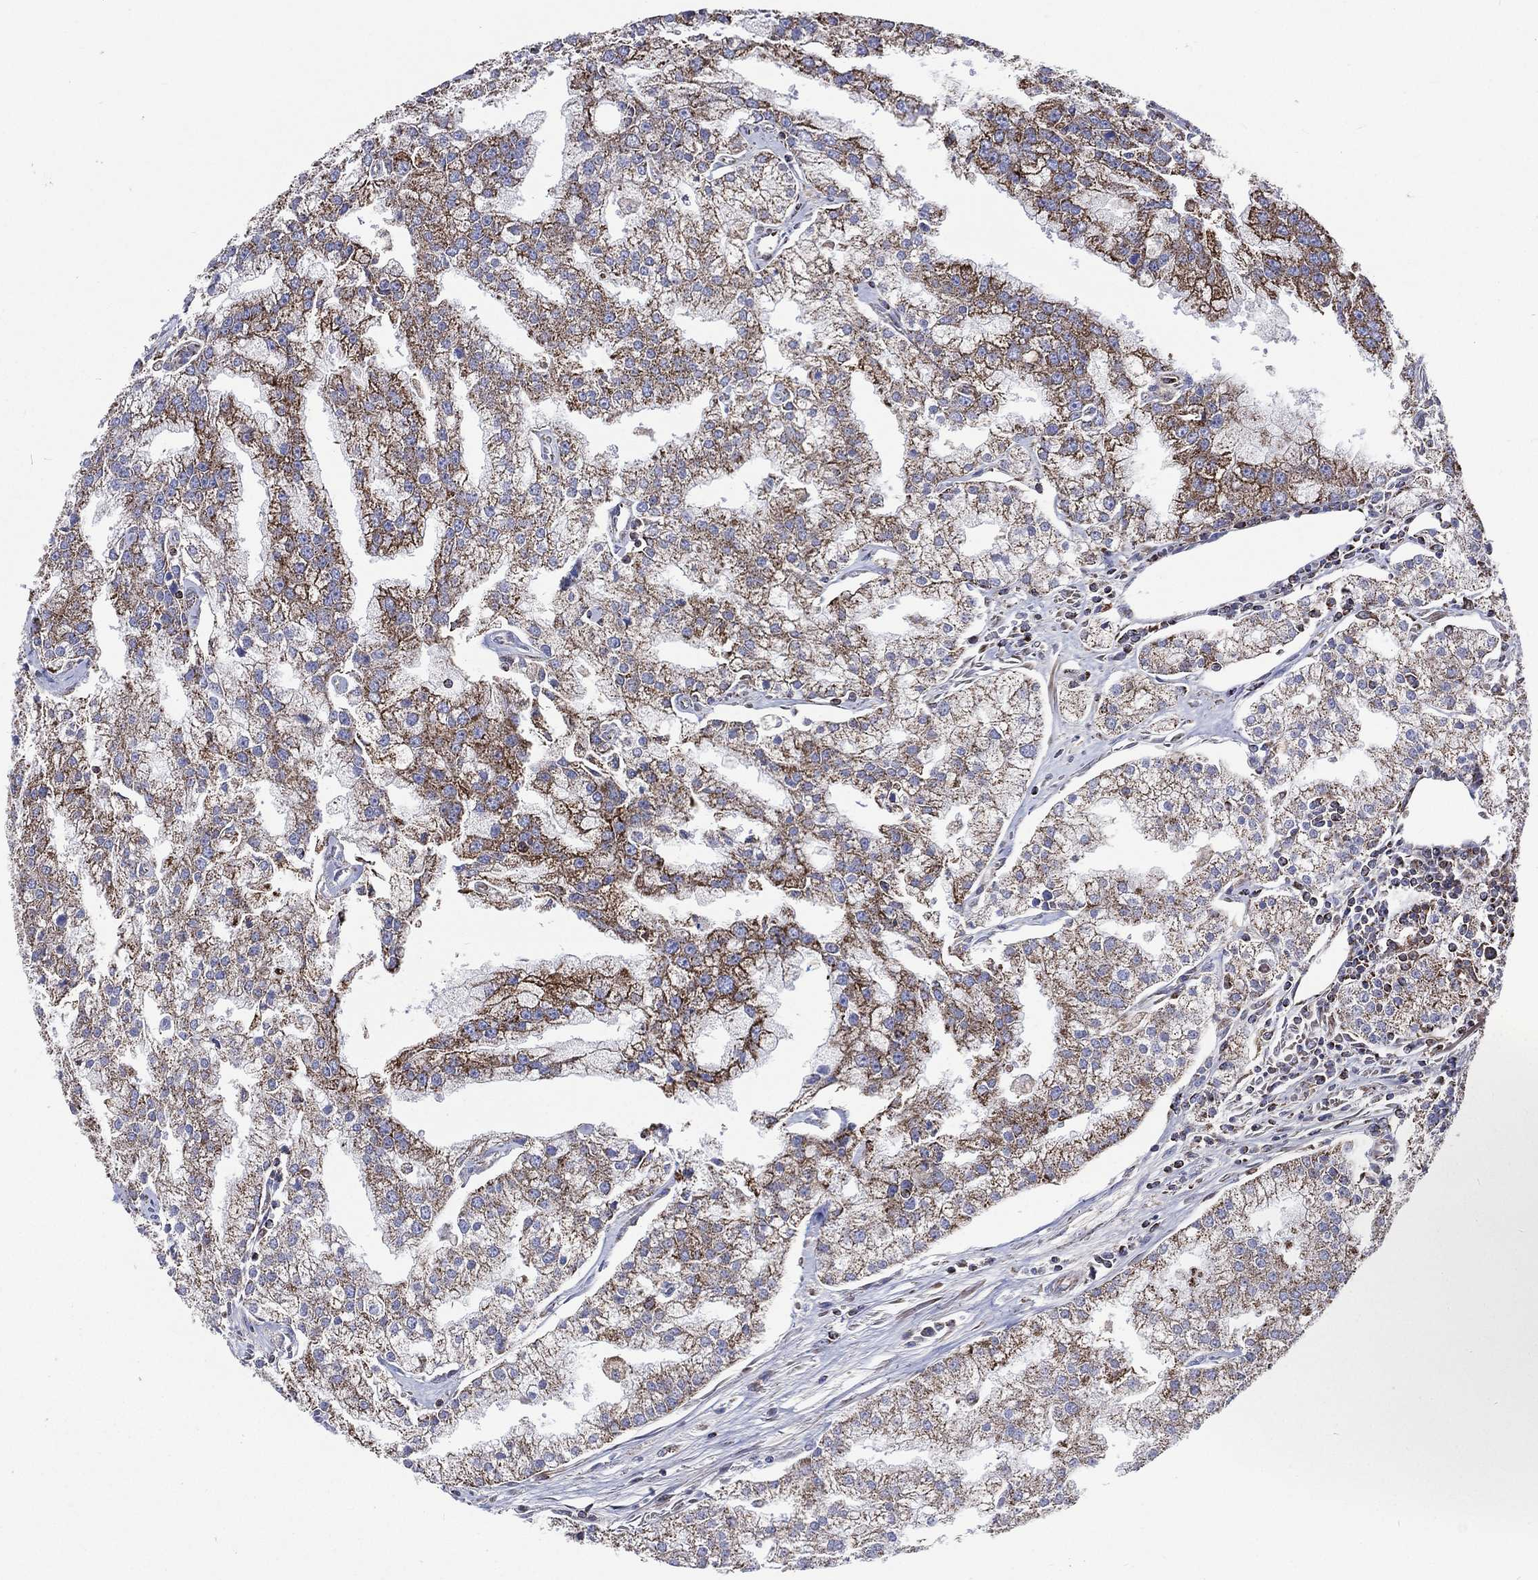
{"staining": {"intensity": "strong", "quantity": ">75%", "location": "cytoplasmic/membranous"}, "tissue": "prostate cancer", "cell_type": "Tumor cells", "image_type": "cancer", "snomed": [{"axis": "morphology", "description": "Adenocarcinoma, NOS"}, {"axis": "topography", "description": "Prostate"}], "caption": "Immunohistochemical staining of prostate cancer (adenocarcinoma) reveals high levels of strong cytoplasmic/membranous protein expression in about >75% of tumor cells.", "gene": "ANKRD37", "patient": {"sex": "male", "age": 70}}